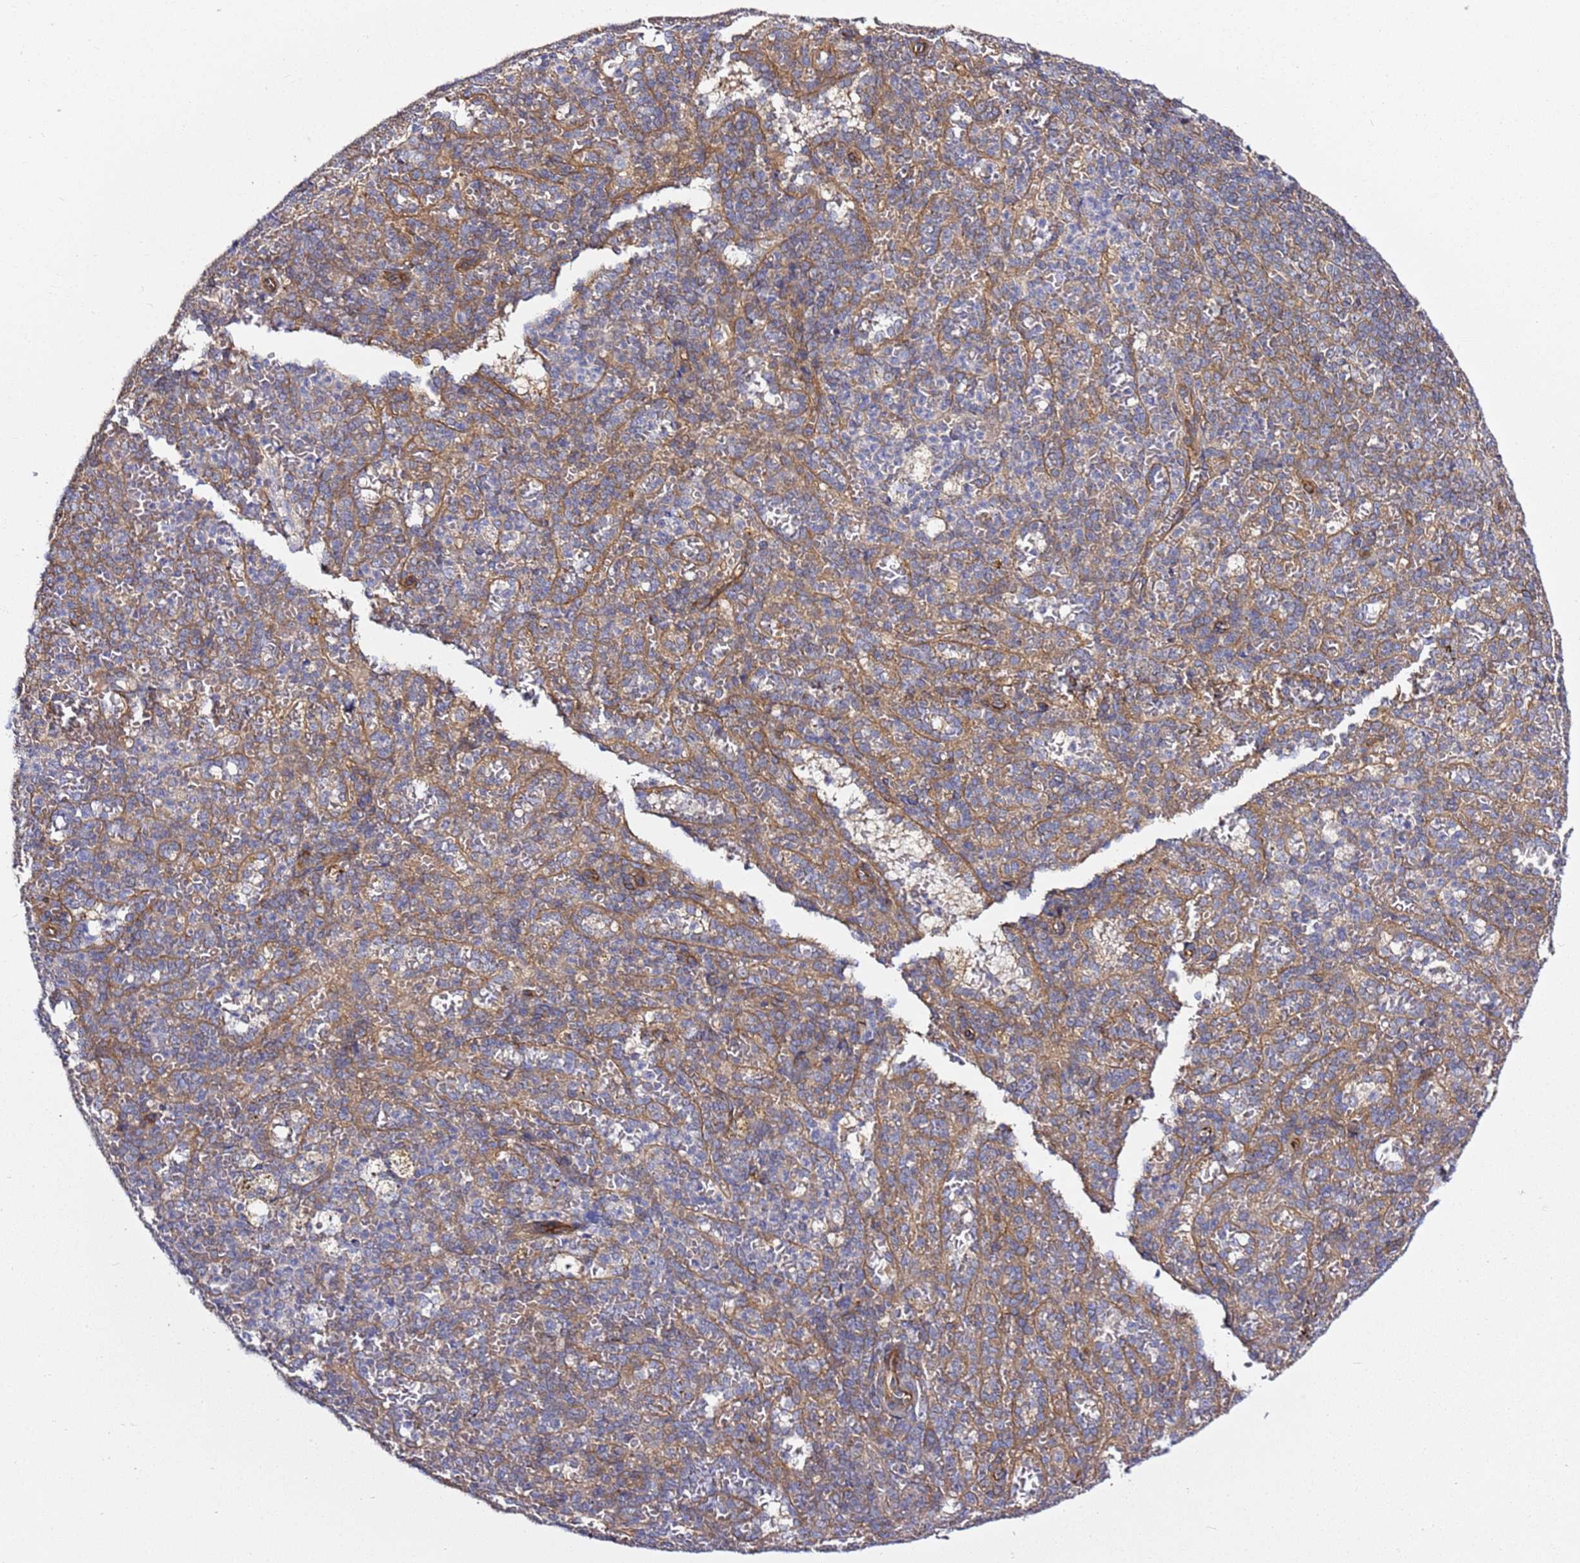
{"staining": {"intensity": "negative", "quantity": "none", "location": "none"}, "tissue": "spleen", "cell_type": "Cells in red pulp", "image_type": "normal", "snomed": [{"axis": "morphology", "description": "Normal tissue, NOS"}, {"axis": "topography", "description": "Spleen"}], "caption": "DAB (3,3'-diaminobenzidine) immunohistochemical staining of normal human spleen shows no significant positivity in cells in red pulp.", "gene": "GNL1", "patient": {"sex": "female", "age": 21}}